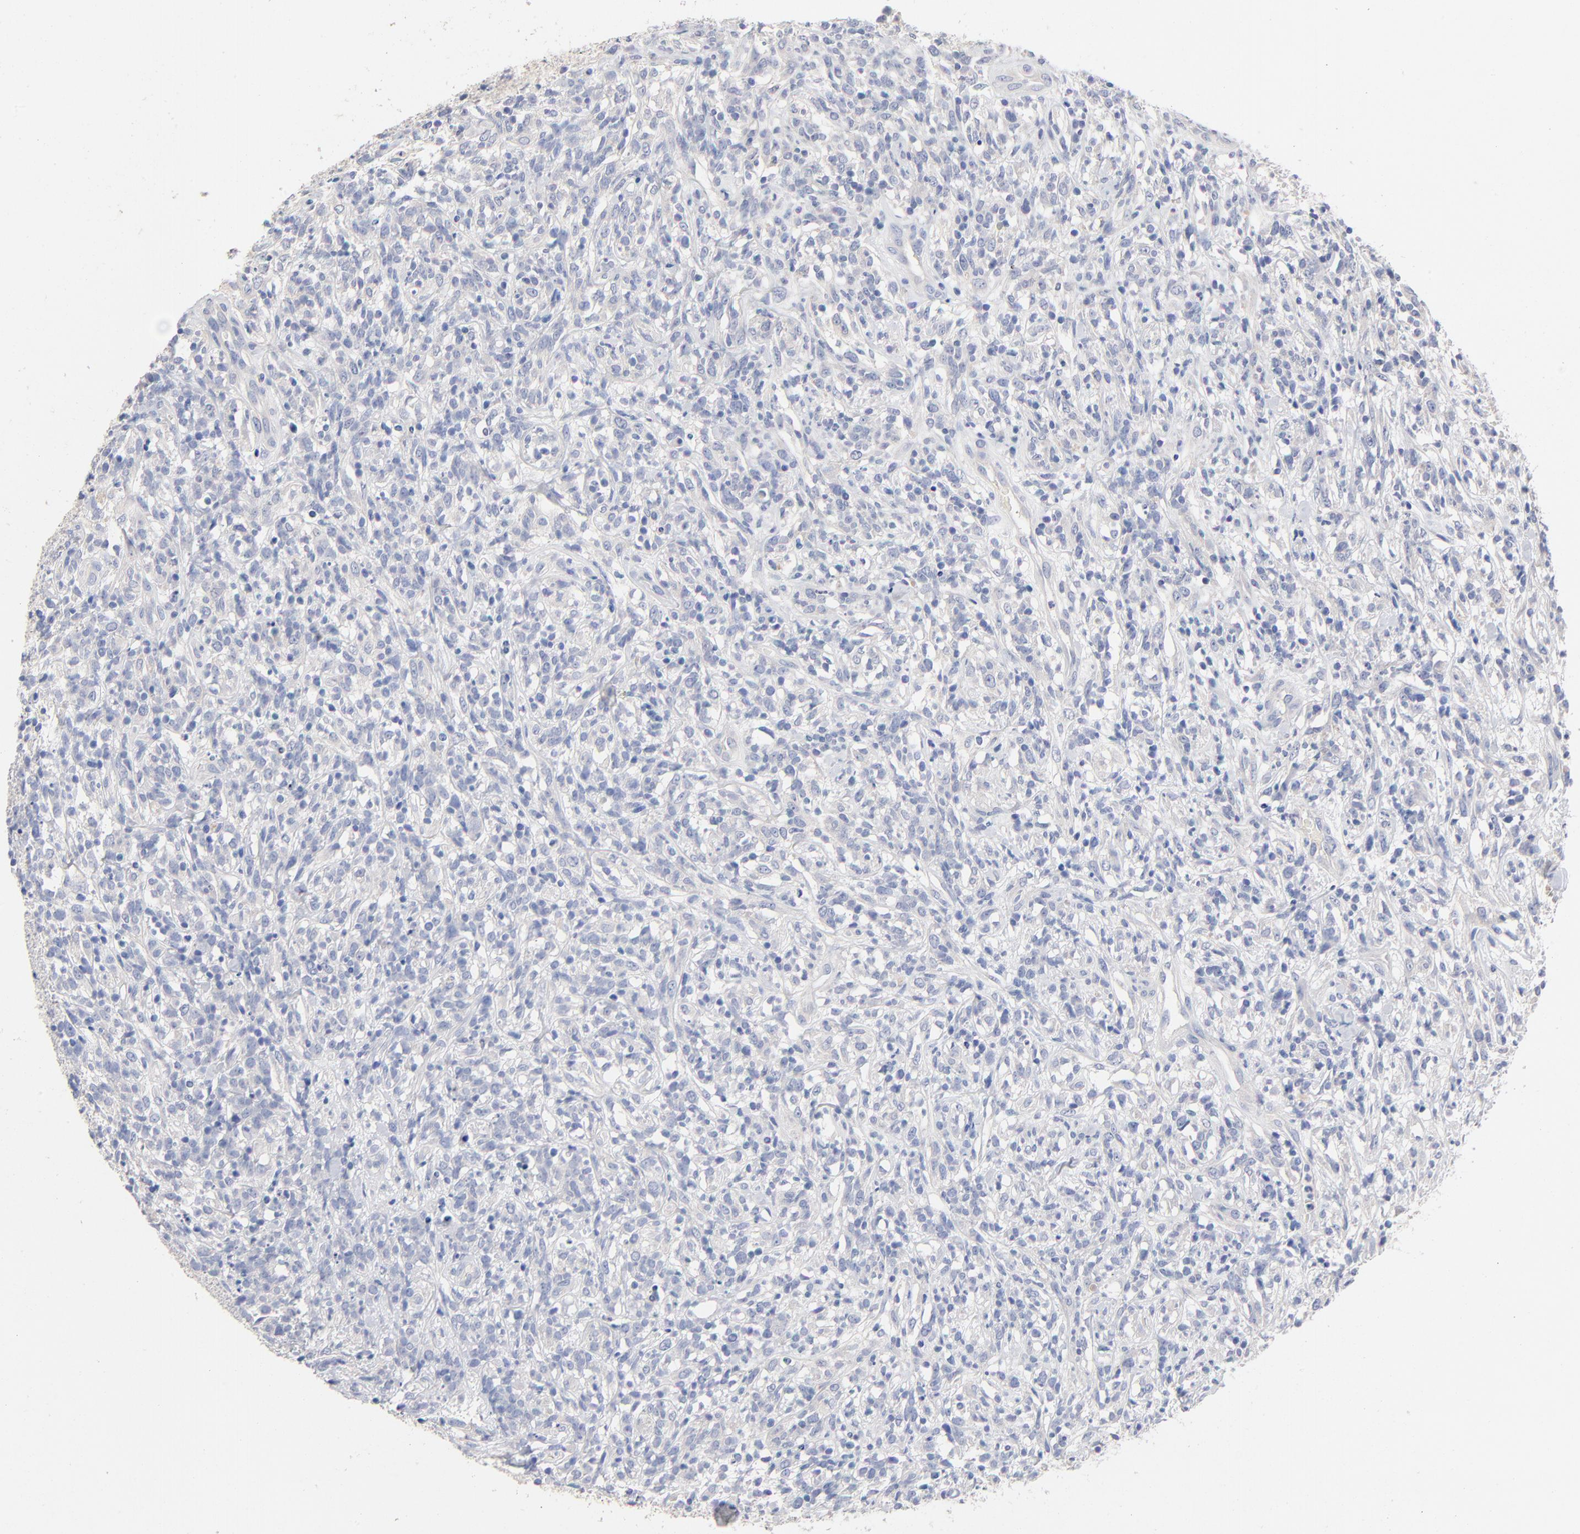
{"staining": {"intensity": "negative", "quantity": "none", "location": "none"}, "tissue": "lymphoma", "cell_type": "Tumor cells", "image_type": "cancer", "snomed": [{"axis": "morphology", "description": "Malignant lymphoma, non-Hodgkin's type, High grade"}, {"axis": "topography", "description": "Lymph node"}], "caption": "Protein analysis of lymphoma exhibits no significant expression in tumor cells.", "gene": "CPS1", "patient": {"sex": "female", "age": 73}}